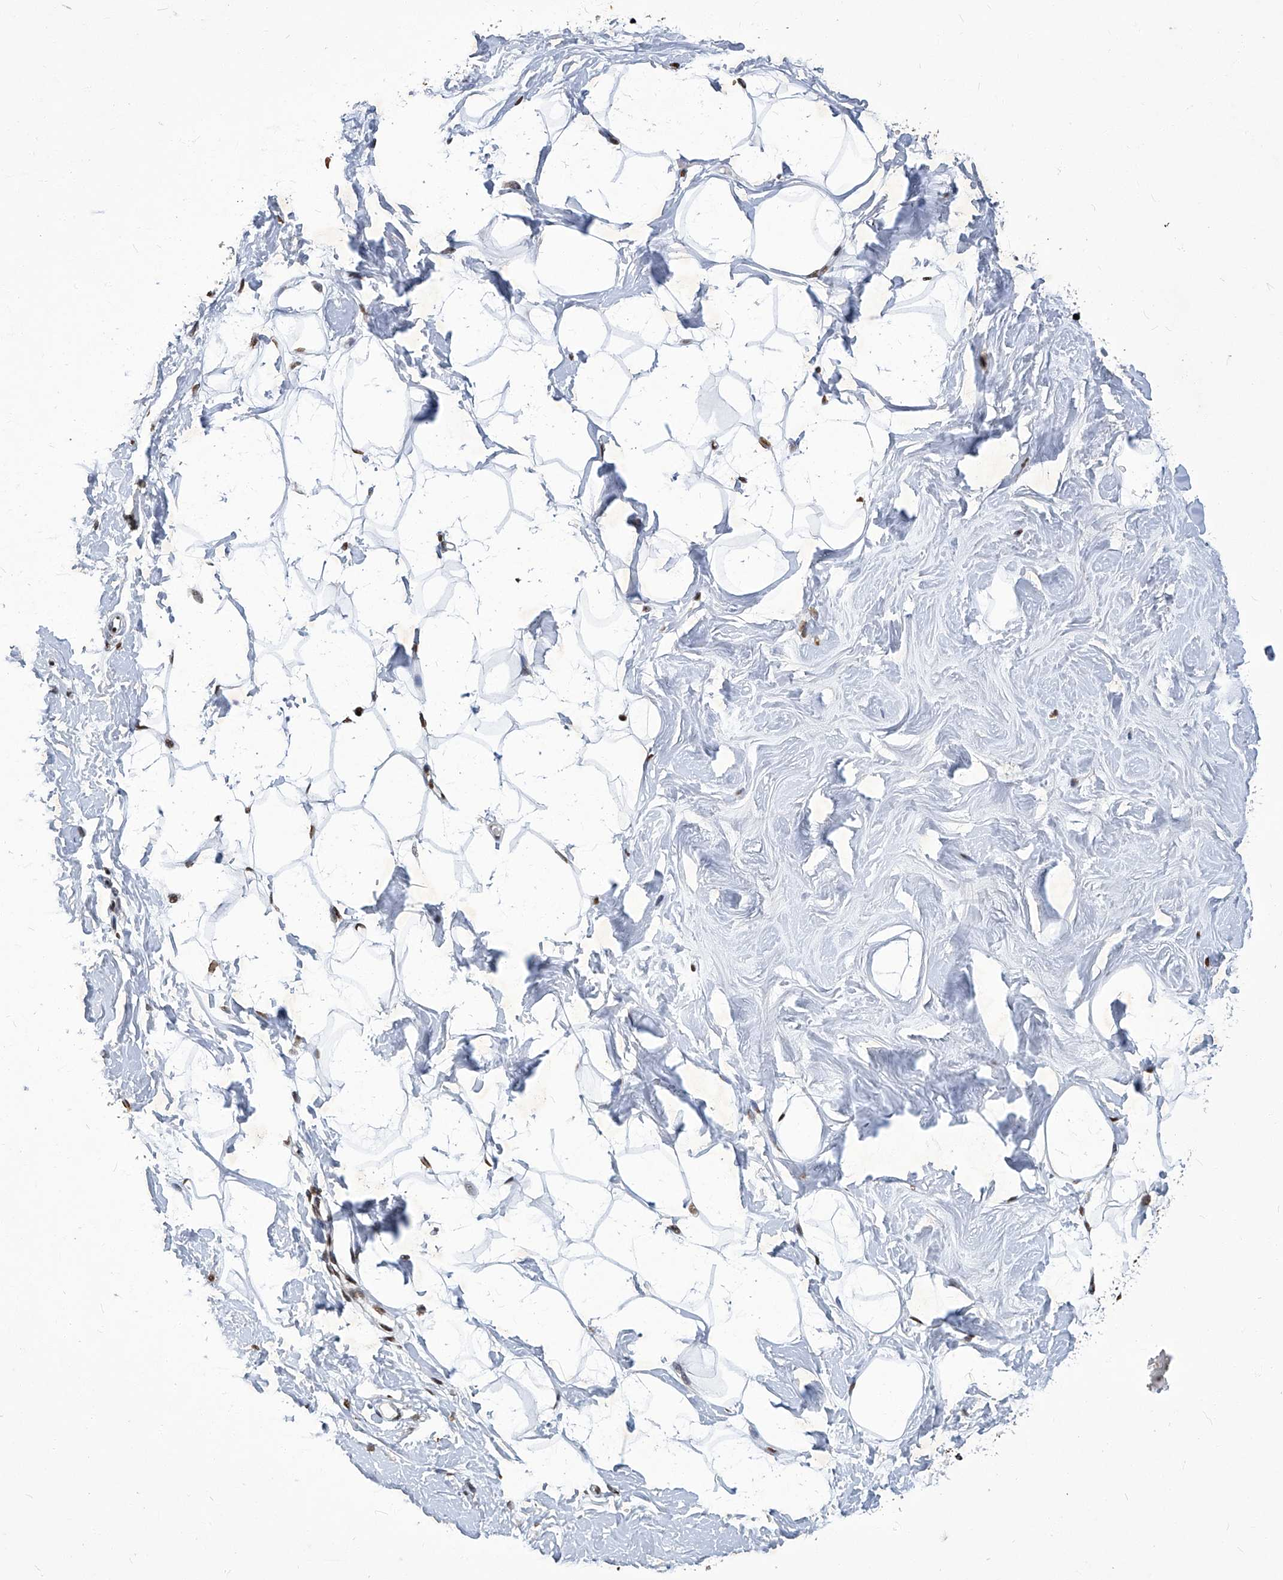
{"staining": {"intensity": "moderate", "quantity": ">75%", "location": "nuclear"}, "tissue": "breast", "cell_type": "Adipocytes", "image_type": "normal", "snomed": [{"axis": "morphology", "description": "Normal tissue, NOS"}, {"axis": "topography", "description": "Breast"}], "caption": "The immunohistochemical stain shows moderate nuclear positivity in adipocytes of unremarkable breast. (Brightfield microscopy of DAB IHC at high magnification).", "gene": "HBP1", "patient": {"sex": "female", "age": 26}}